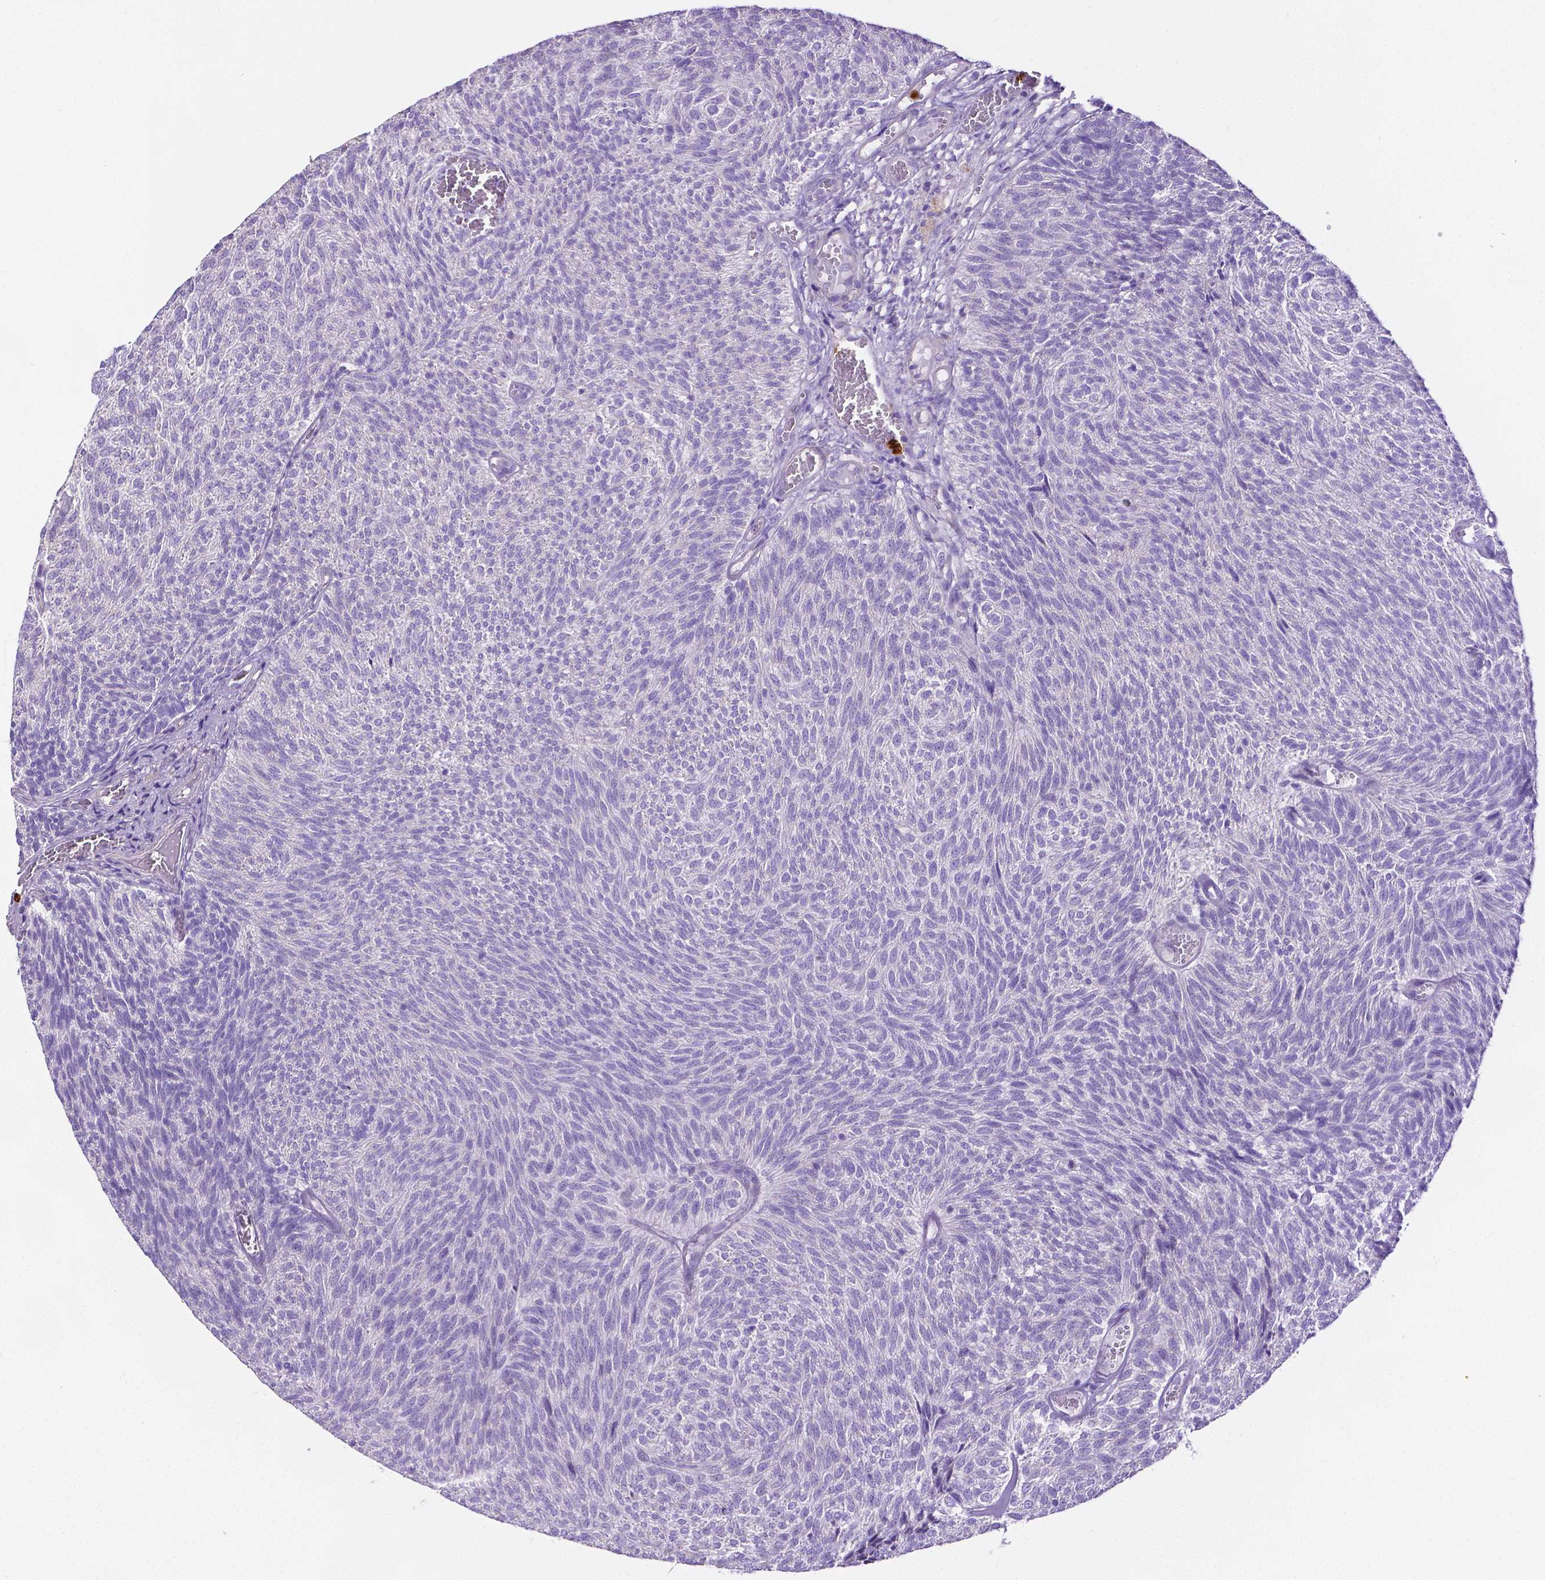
{"staining": {"intensity": "negative", "quantity": "none", "location": "none"}, "tissue": "urothelial cancer", "cell_type": "Tumor cells", "image_type": "cancer", "snomed": [{"axis": "morphology", "description": "Urothelial carcinoma, Low grade"}, {"axis": "topography", "description": "Urinary bladder"}], "caption": "The photomicrograph demonstrates no staining of tumor cells in low-grade urothelial carcinoma. (DAB immunohistochemistry with hematoxylin counter stain).", "gene": "MMP9", "patient": {"sex": "male", "age": 77}}